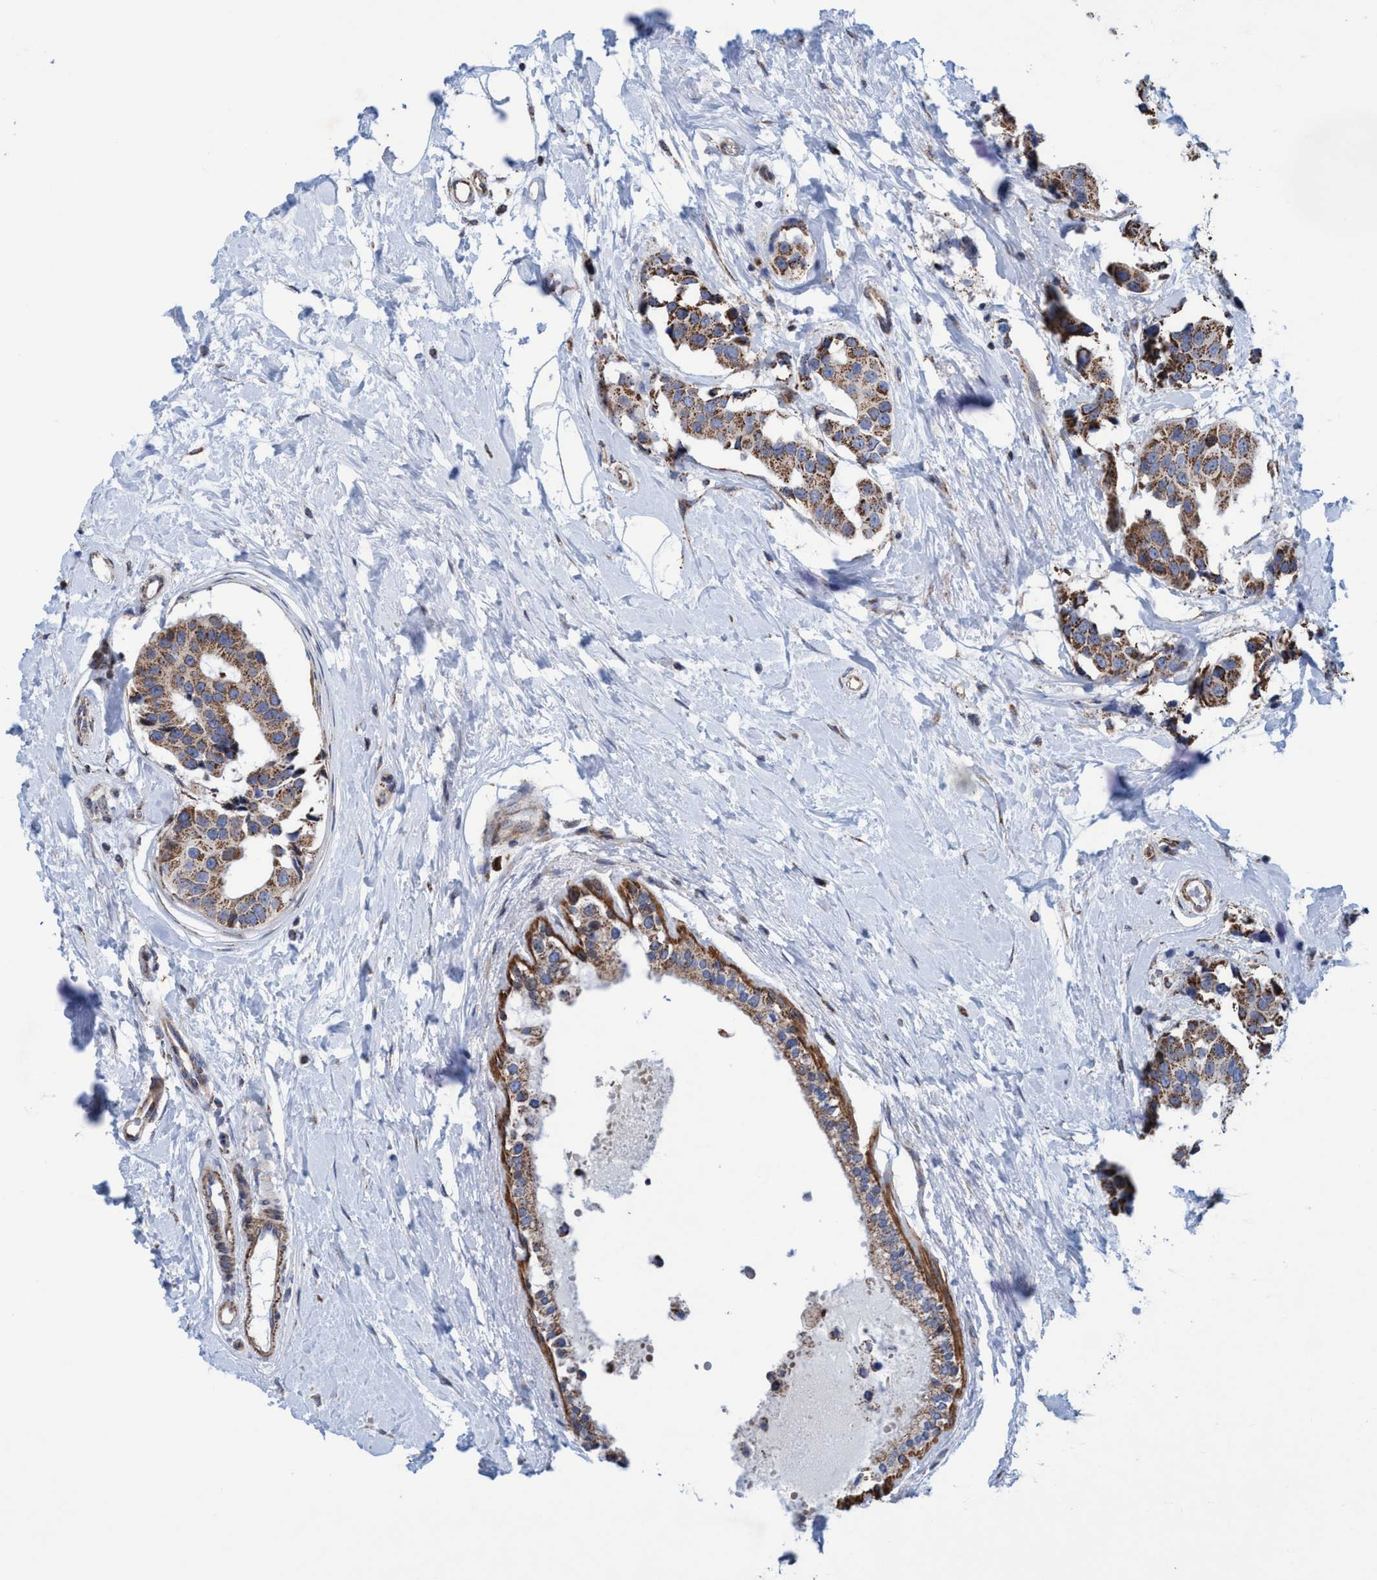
{"staining": {"intensity": "moderate", "quantity": ">75%", "location": "cytoplasmic/membranous"}, "tissue": "breast cancer", "cell_type": "Tumor cells", "image_type": "cancer", "snomed": [{"axis": "morphology", "description": "Normal tissue, NOS"}, {"axis": "morphology", "description": "Duct carcinoma"}, {"axis": "topography", "description": "Breast"}], "caption": "IHC image of human breast intraductal carcinoma stained for a protein (brown), which reveals medium levels of moderate cytoplasmic/membranous staining in about >75% of tumor cells.", "gene": "POLR1F", "patient": {"sex": "female", "age": 39}}